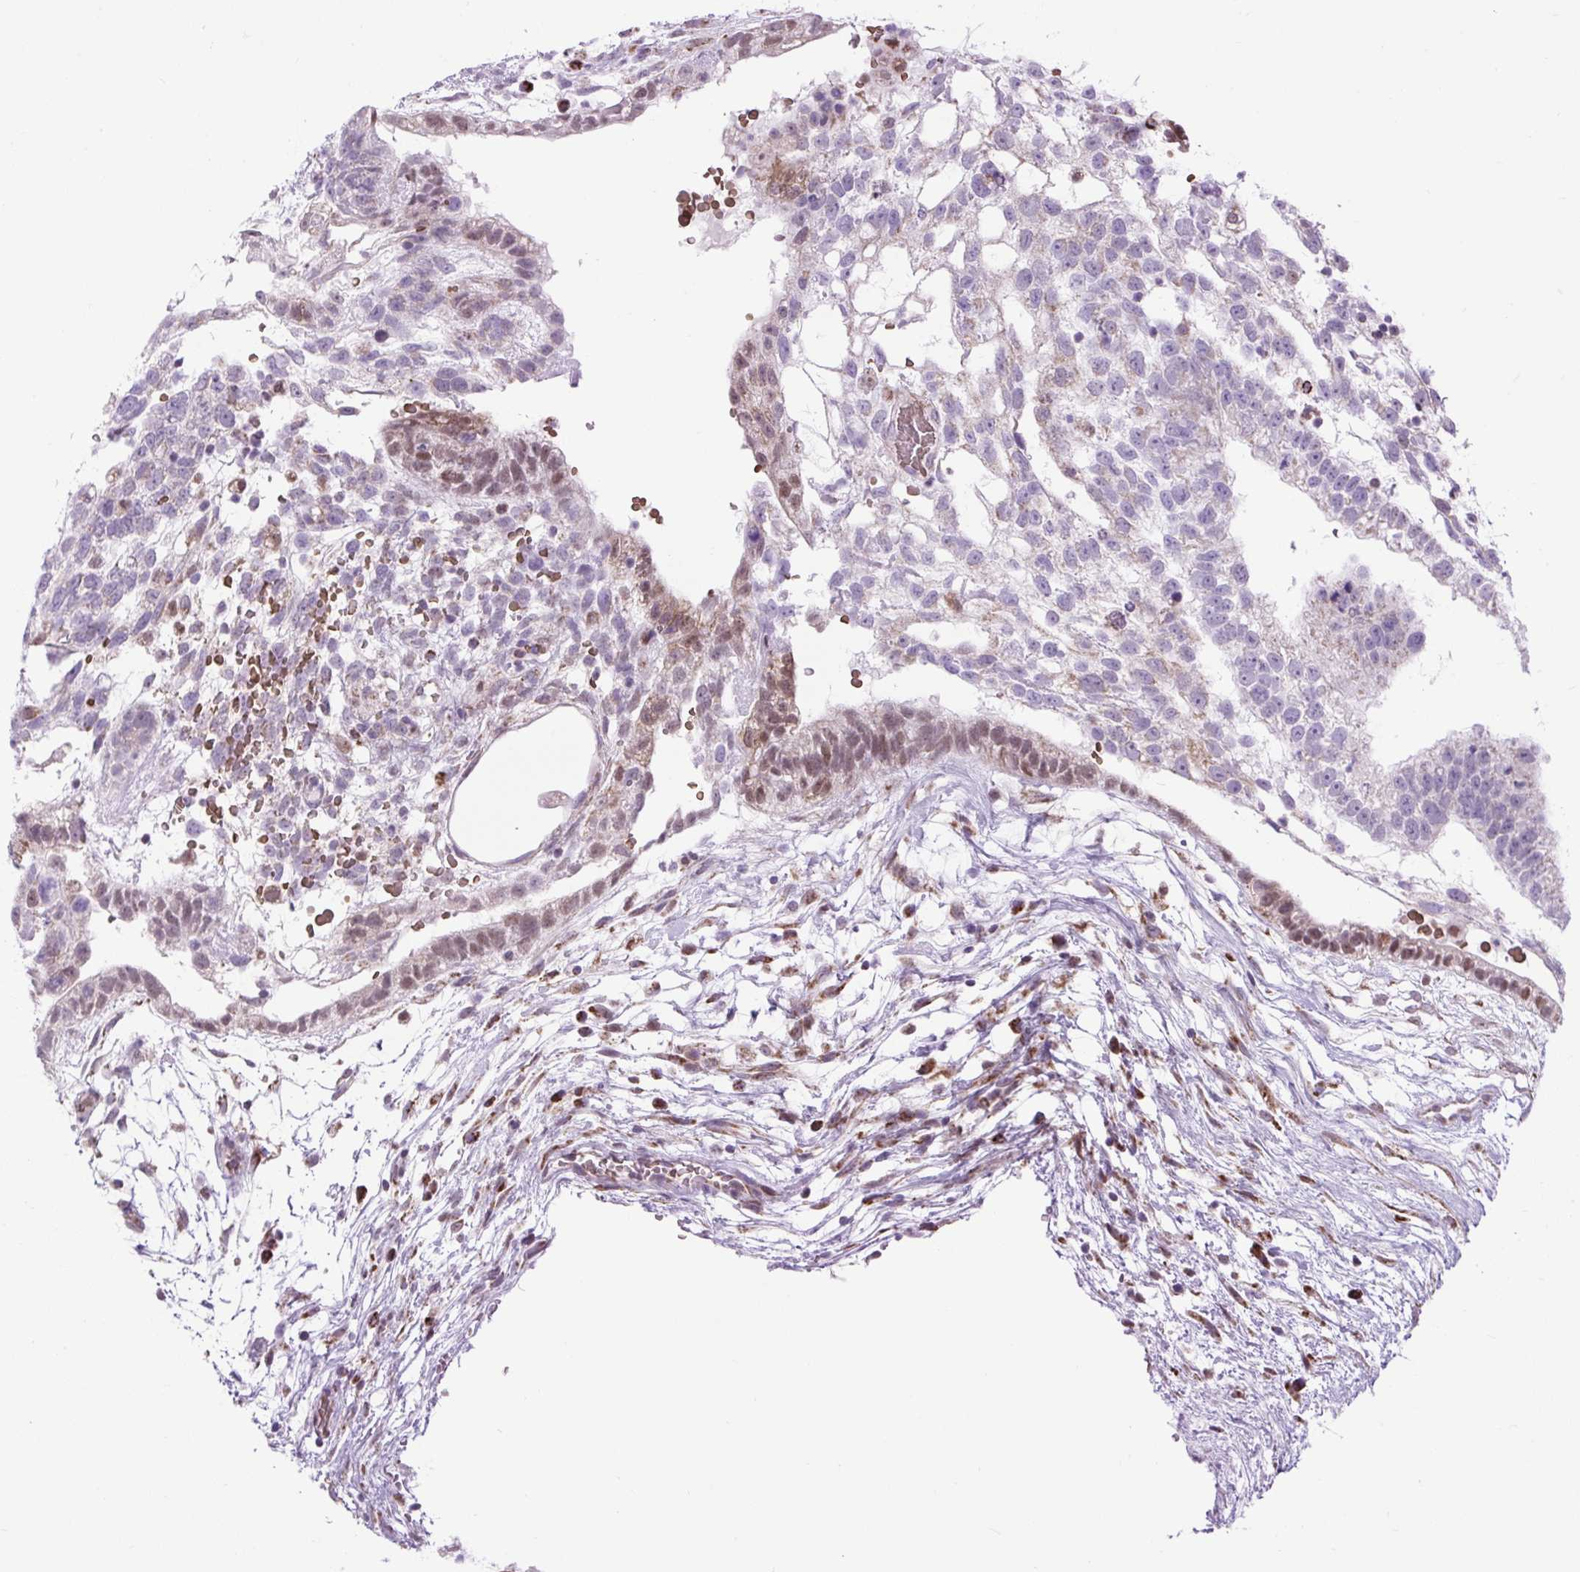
{"staining": {"intensity": "moderate", "quantity": "25%-75%", "location": "nuclear"}, "tissue": "testis cancer", "cell_type": "Tumor cells", "image_type": "cancer", "snomed": [{"axis": "morphology", "description": "Carcinoma, Embryonal, NOS"}, {"axis": "topography", "description": "Testis"}], "caption": "Immunohistochemistry (IHC) histopathology image of testis cancer (embryonal carcinoma) stained for a protein (brown), which demonstrates medium levels of moderate nuclear staining in about 25%-75% of tumor cells.", "gene": "SCO2", "patient": {"sex": "male", "age": 32}}